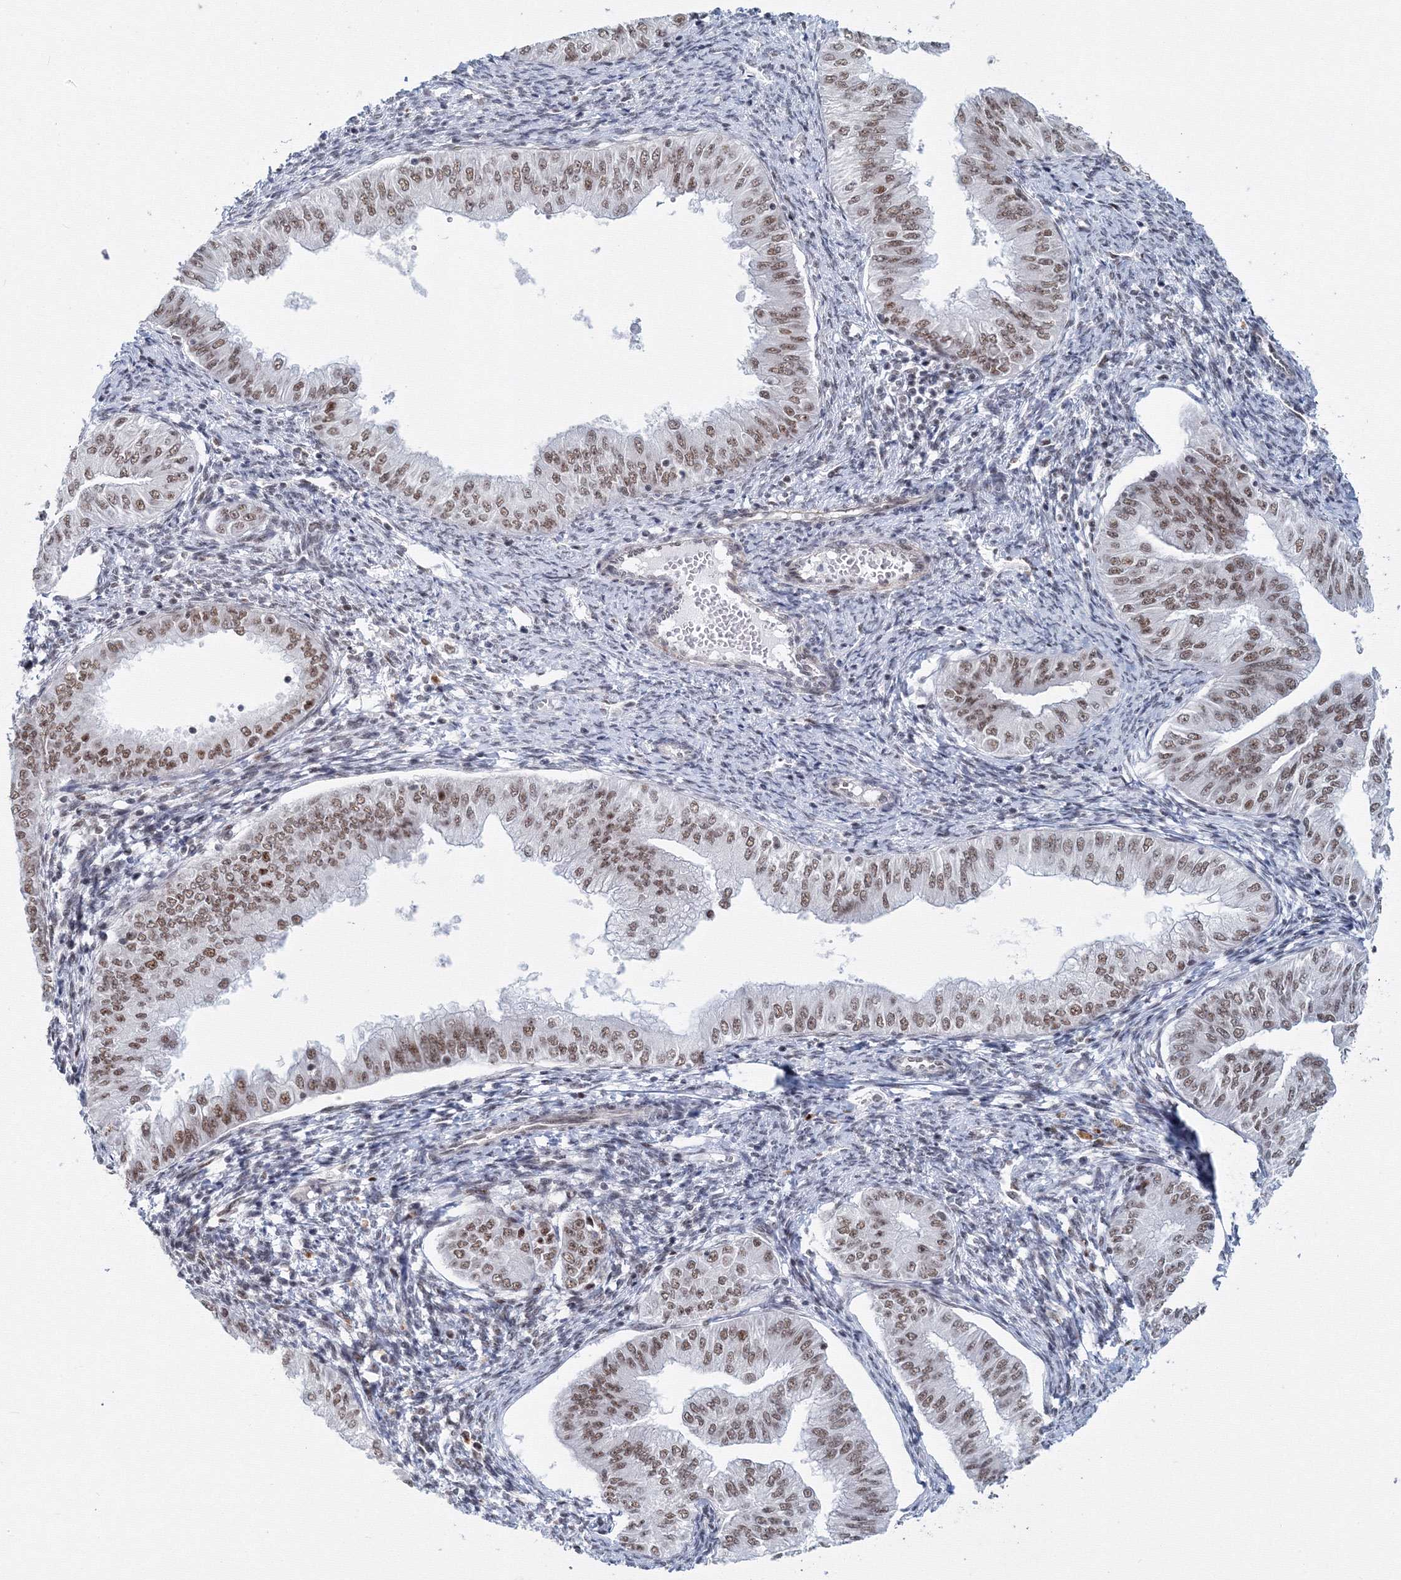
{"staining": {"intensity": "moderate", "quantity": ">75%", "location": "nuclear"}, "tissue": "endometrial cancer", "cell_type": "Tumor cells", "image_type": "cancer", "snomed": [{"axis": "morphology", "description": "Normal tissue, NOS"}, {"axis": "morphology", "description": "Adenocarcinoma, NOS"}, {"axis": "topography", "description": "Endometrium"}], "caption": "Immunohistochemistry micrograph of human adenocarcinoma (endometrial) stained for a protein (brown), which exhibits medium levels of moderate nuclear staining in approximately >75% of tumor cells.", "gene": "SF3B6", "patient": {"sex": "female", "age": 53}}